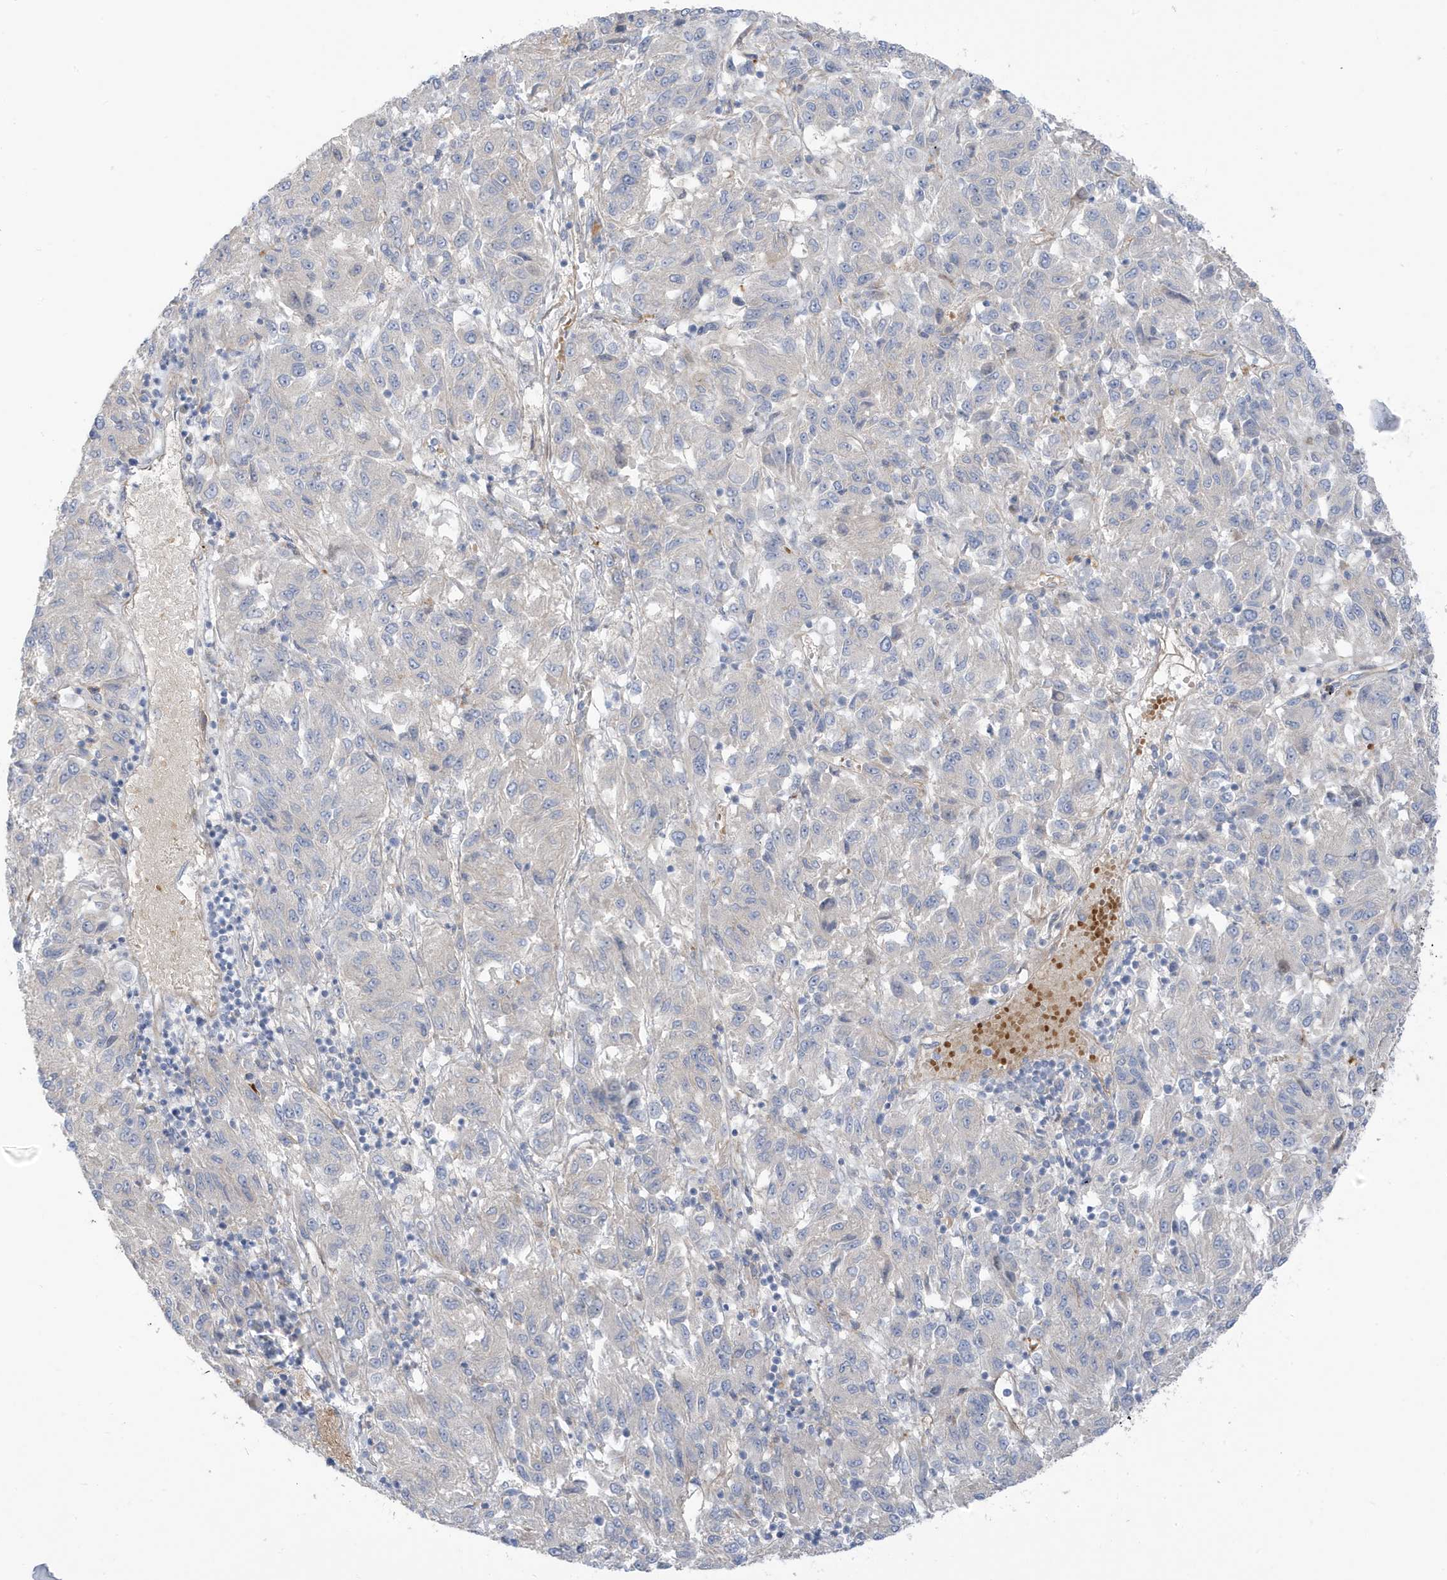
{"staining": {"intensity": "negative", "quantity": "none", "location": "none"}, "tissue": "melanoma", "cell_type": "Tumor cells", "image_type": "cancer", "snomed": [{"axis": "morphology", "description": "Malignant melanoma, Metastatic site"}, {"axis": "topography", "description": "Lung"}], "caption": "Immunohistochemistry histopathology image of human malignant melanoma (metastatic site) stained for a protein (brown), which reveals no positivity in tumor cells. (DAB (3,3'-diaminobenzidine) immunohistochemistry (IHC) with hematoxylin counter stain).", "gene": "ATP13A5", "patient": {"sex": "male", "age": 64}}